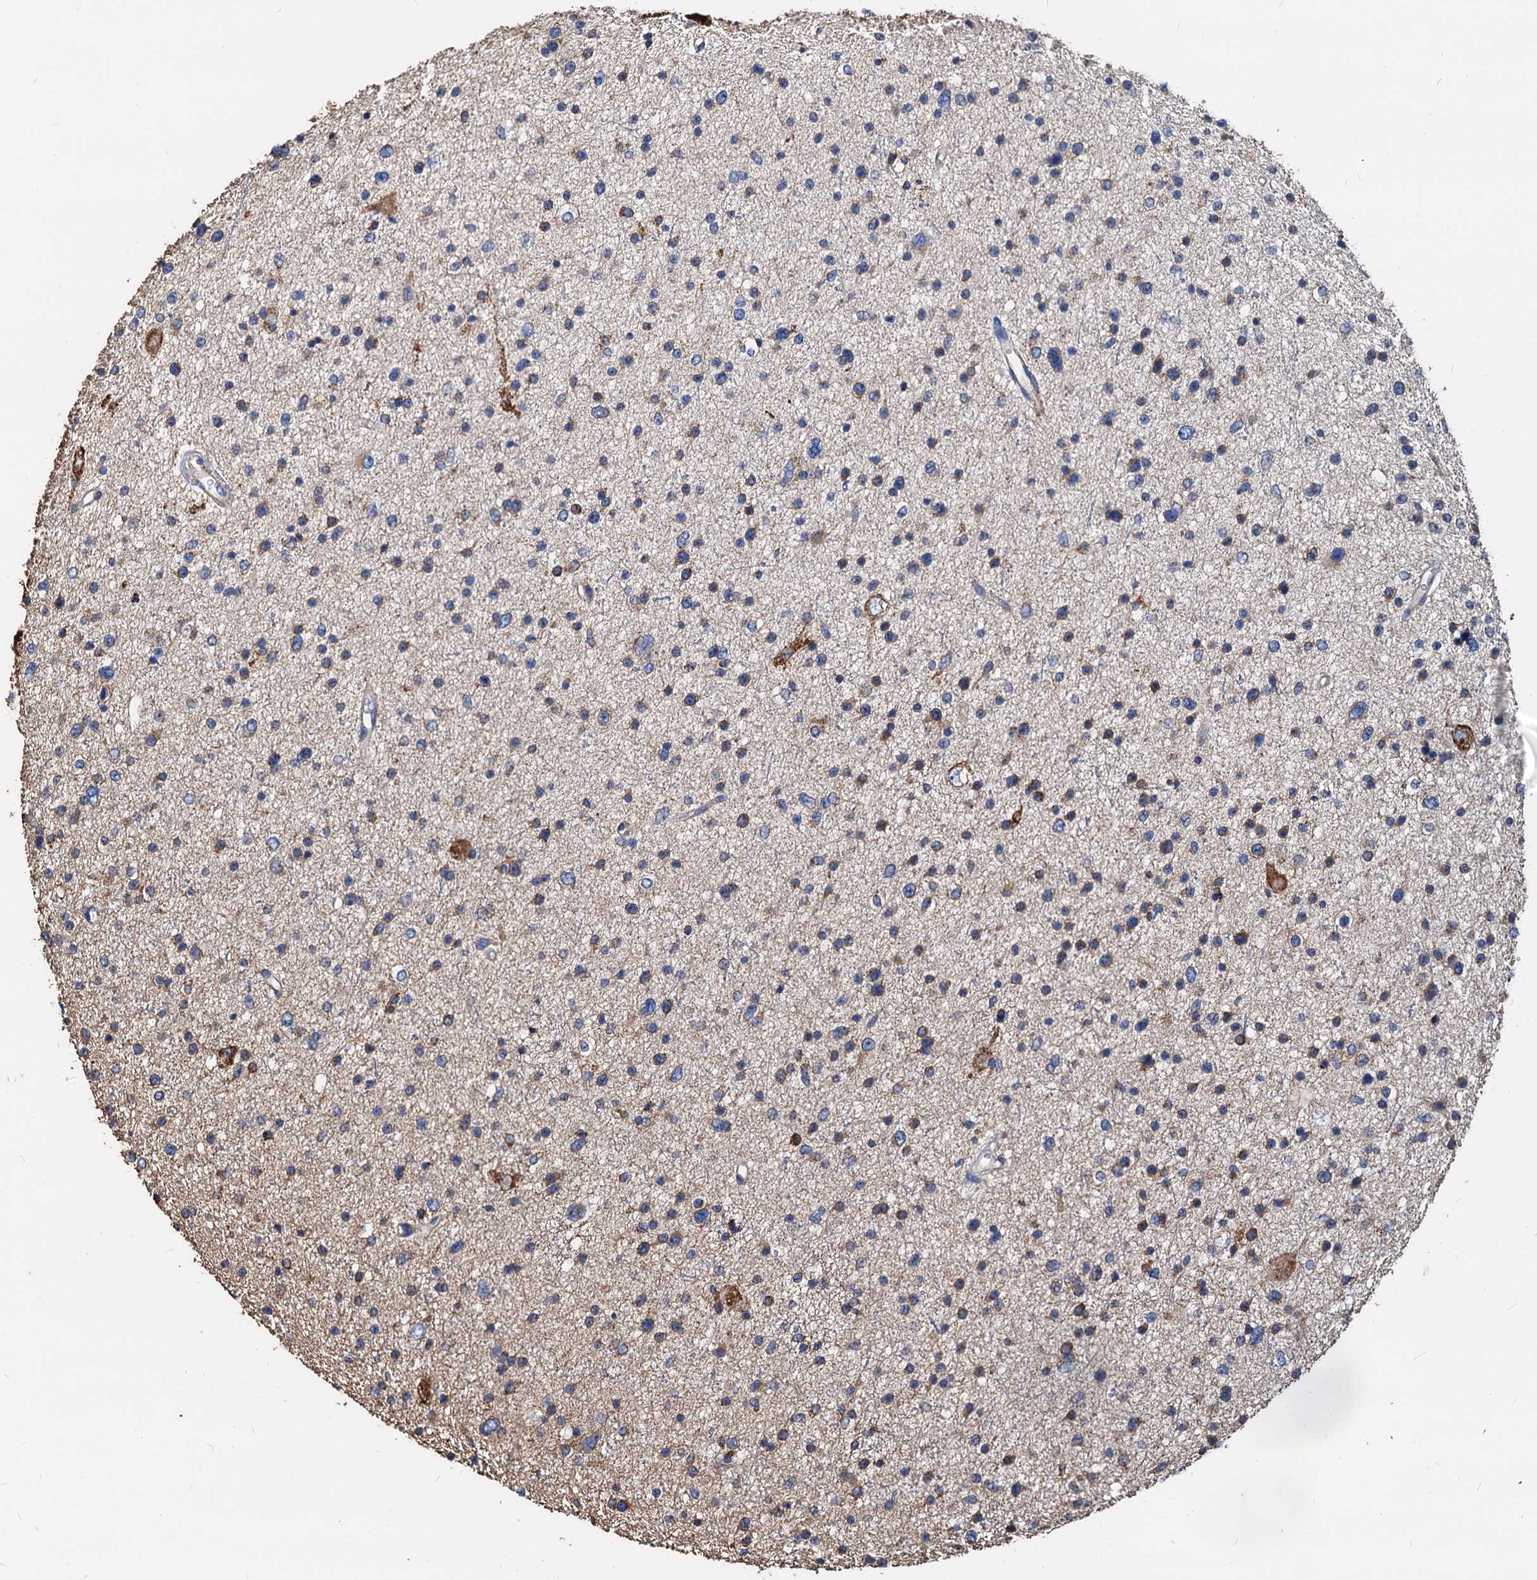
{"staining": {"intensity": "weak", "quantity": "<25%", "location": "cytoplasmic/membranous"}, "tissue": "glioma", "cell_type": "Tumor cells", "image_type": "cancer", "snomed": [{"axis": "morphology", "description": "Glioma, malignant, Low grade"}, {"axis": "topography", "description": "Brain"}], "caption": "The photomicrograph reveals no significant staining in tumor cells of glioma.", "gene": "HSPA5", "patient": {"sex": "female", "age": 37}}